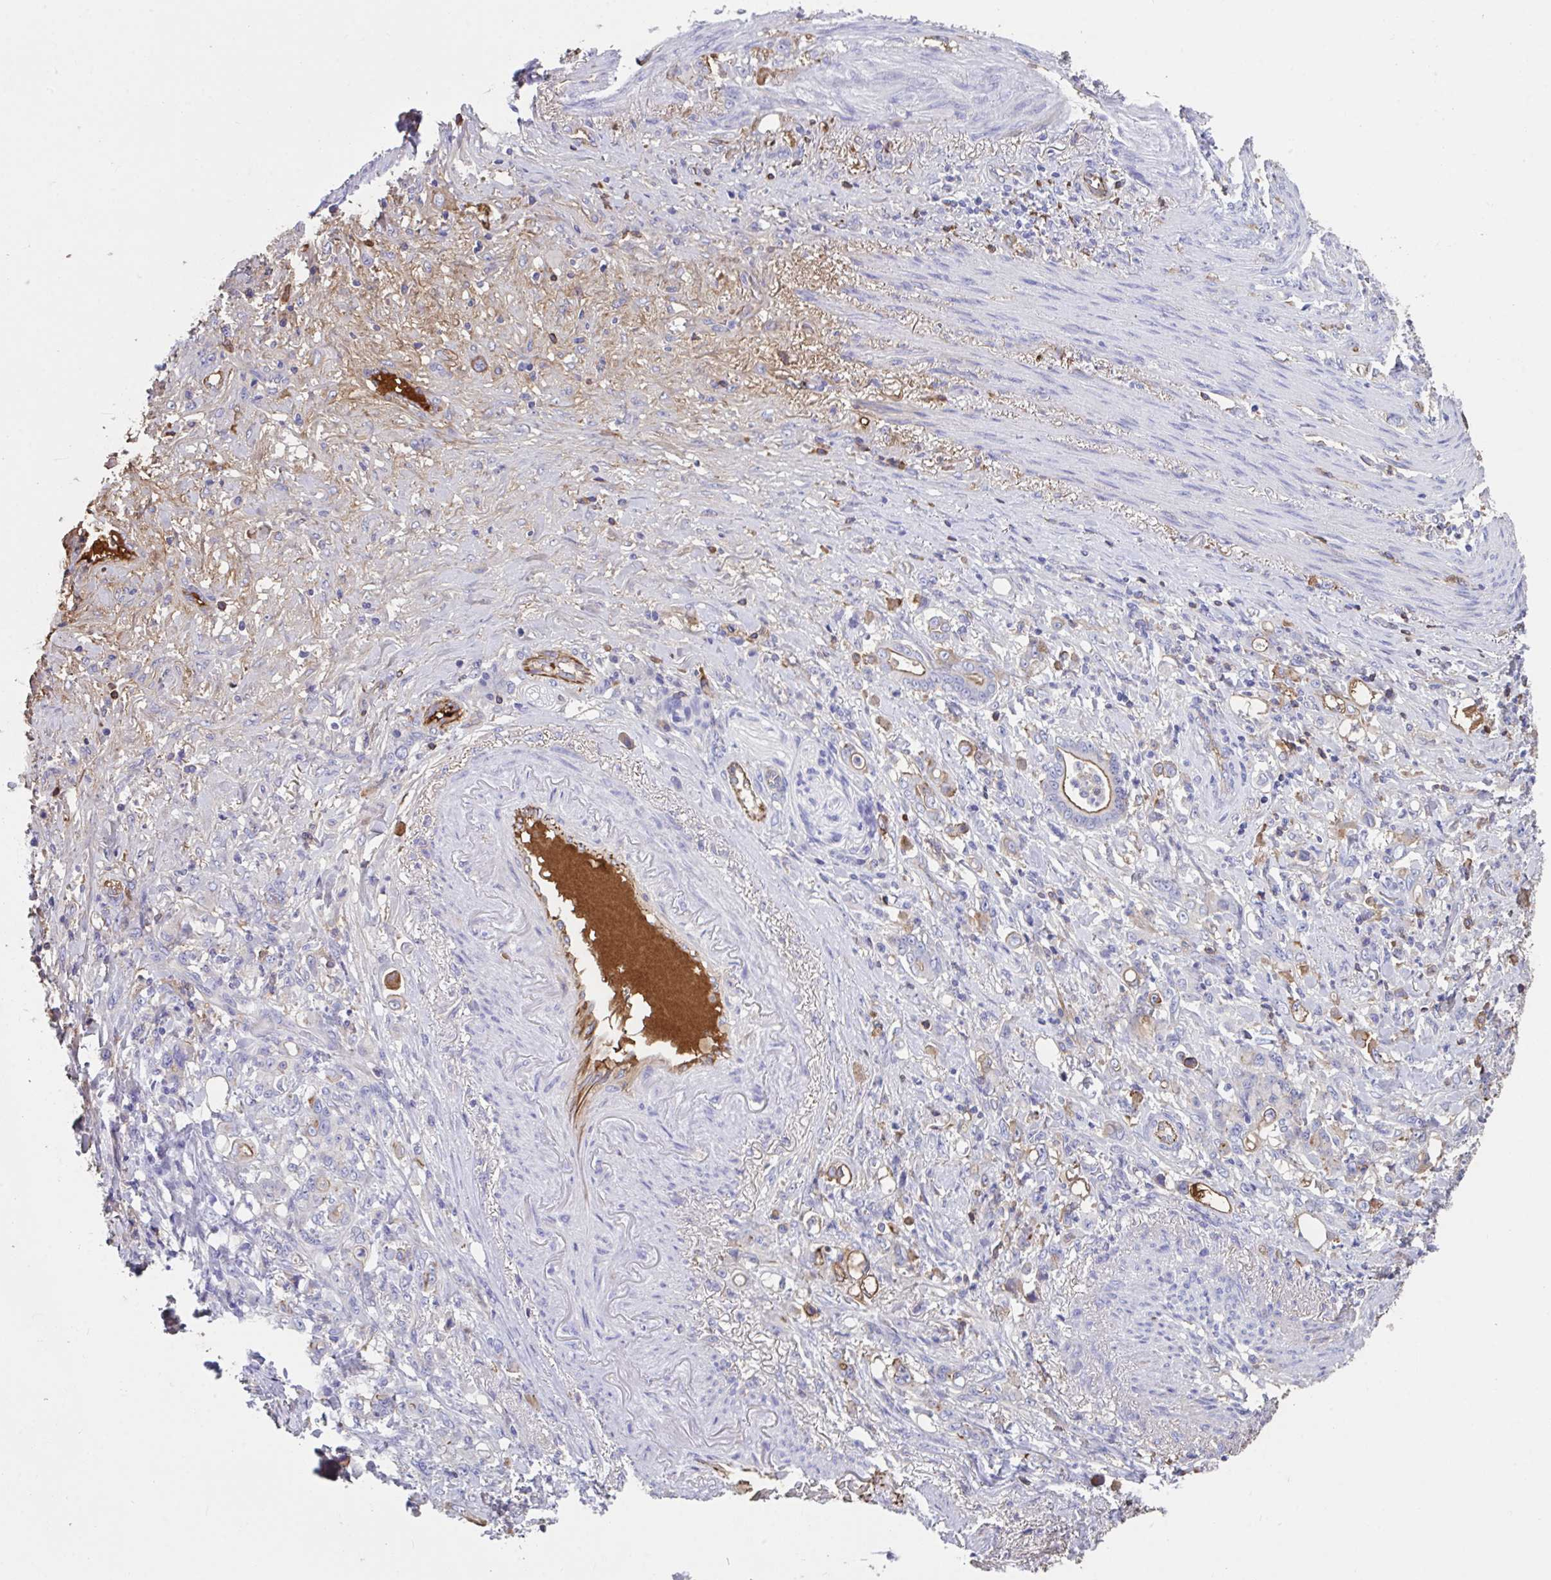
{"staining": {"intensity": "moderate", "quantity": "<25%", "location": "cytoplasmic/membranous"}, "tissue": "stomach cancer", "cell_type": "Tumor cells", "image_type": "cancer", "snomed": [{"axis": "morphology", "description": "Adenocarcinoma, NOS"}, {"axis": "topography", "description": "Stomach"}], "caption": "Stomach cancer (adenocarcinoma) stained with IHC demonstrates moderate cytoplasmic/membranous staining in about <25% of tumor cells. (brown staining indicates protein expression, while blue staining denotes nuclei).", "gene": "ZNF813", "patient": {"sex": "female", "age": 79}}